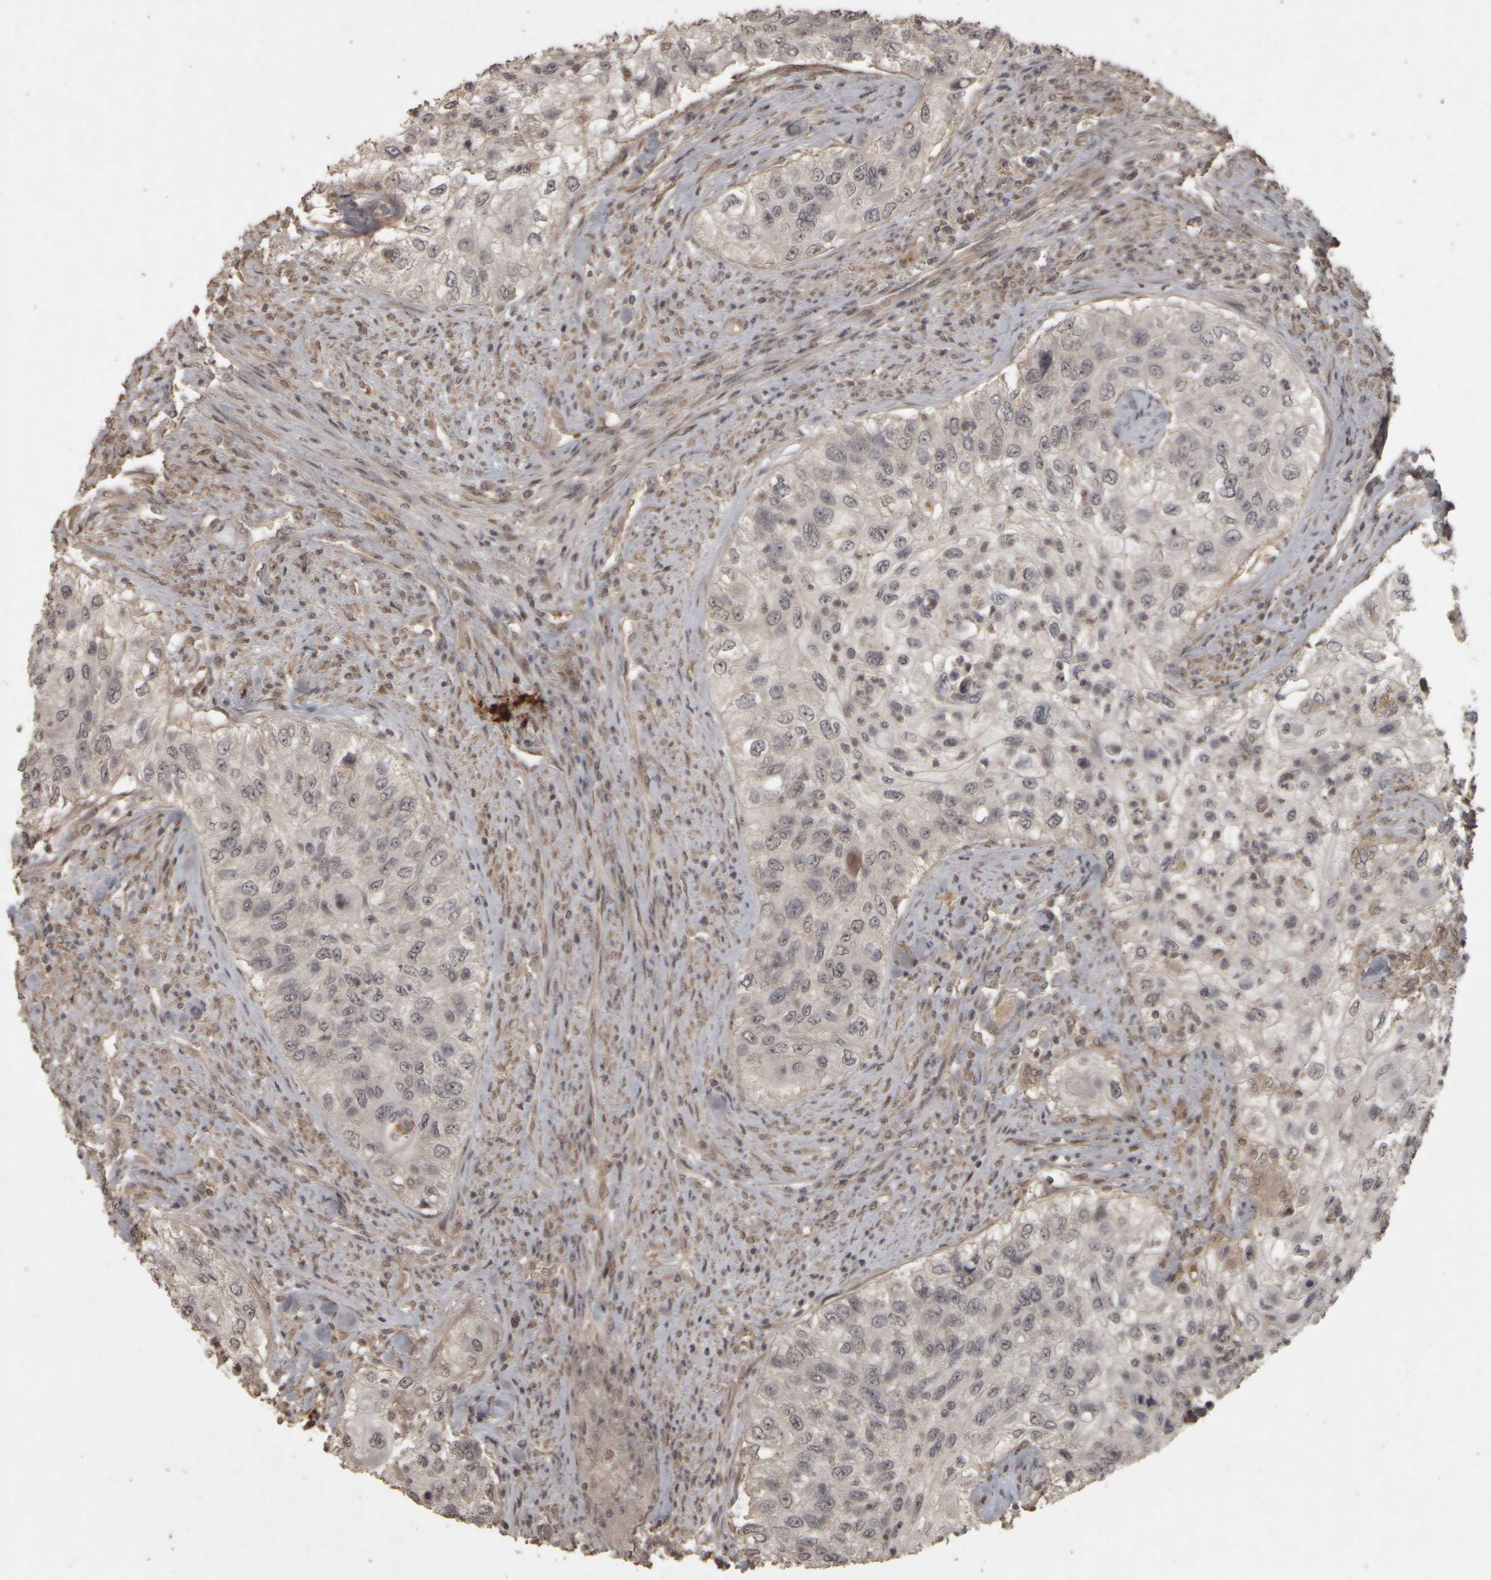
{"staining": {"intensity": "weak", "quantity": "25%-75%", "location": "nuclear"}, "tissue": "urothelial cancer", "cell_type": "Tumor cells", "image_type": "cancer", "snomed": [{"axis": "morphology", "description": "Urothelial carcinoma, High grade"}, {"axis": "topography", "description": "Urinary bladder"}], "caption": "This micrograph exhibits immunohistochemistry (IHC) staining of urothelial cancer, with low weak nuclear positivity in approximately 25%-75% of tumor cells.", "gene": "ACO1", "patient": {"sex": "female", "age": 60}}